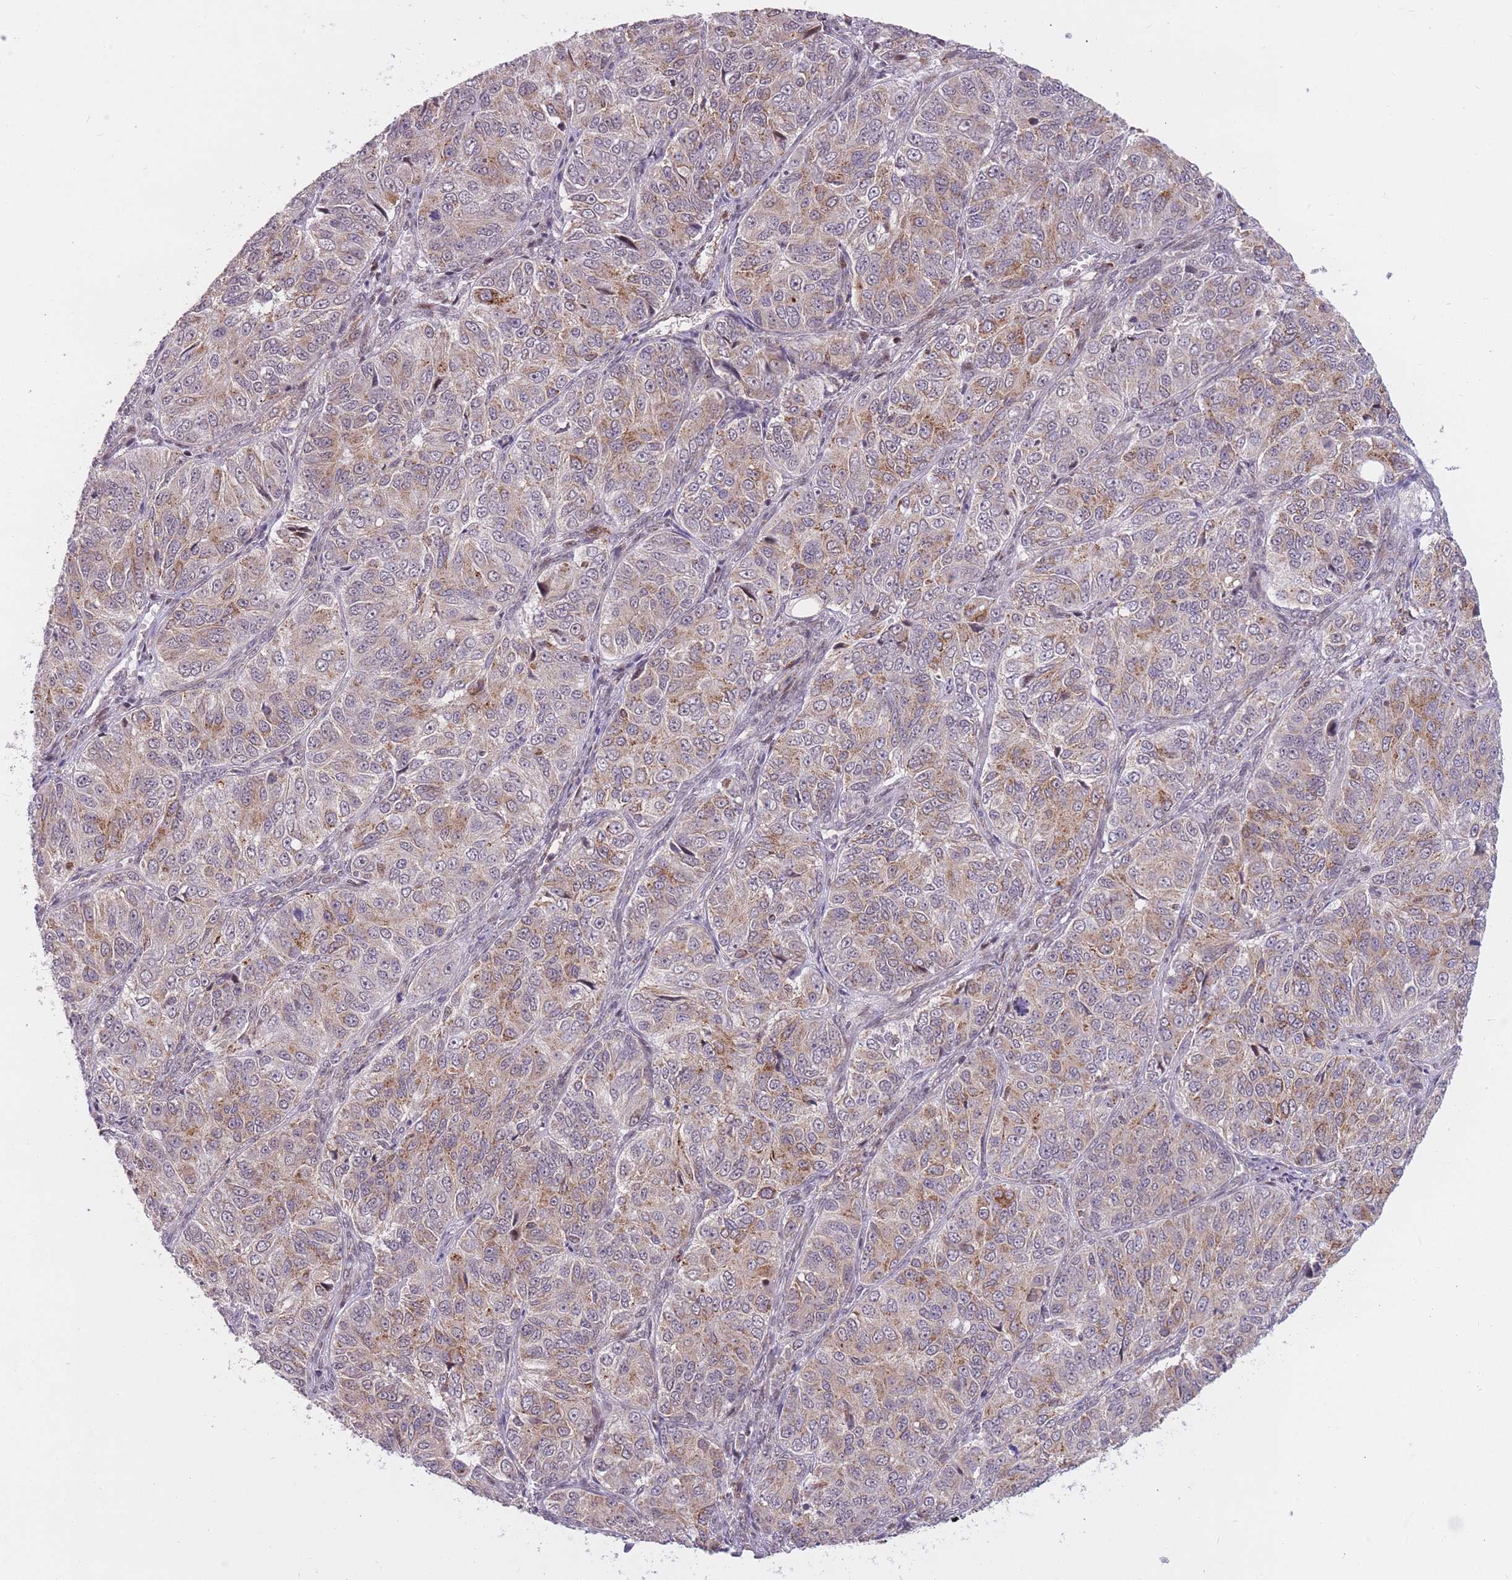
{"staining": {"intensity": "moderate", "quantity": ">75%", "location": "cytoplasmic/membranous"}, "tissue": "ovarian cancer", "cell_type": "Tumor cells", "image_type": "cancer", "snomed": [{"axis": "morphology", "description": "Carcinoma, endometroid"}, {"axis": "topography", "description": "Ovary"}], "caption": "This is an image of immunohistochemistry (IHC) staining of ovarian endometroid carcinoma, which shows moderate expression in the cytoplasmic/membranous of tumor cells.", "gene": "DPYSL4", "patient": {"sex": "female", "age": 51}}